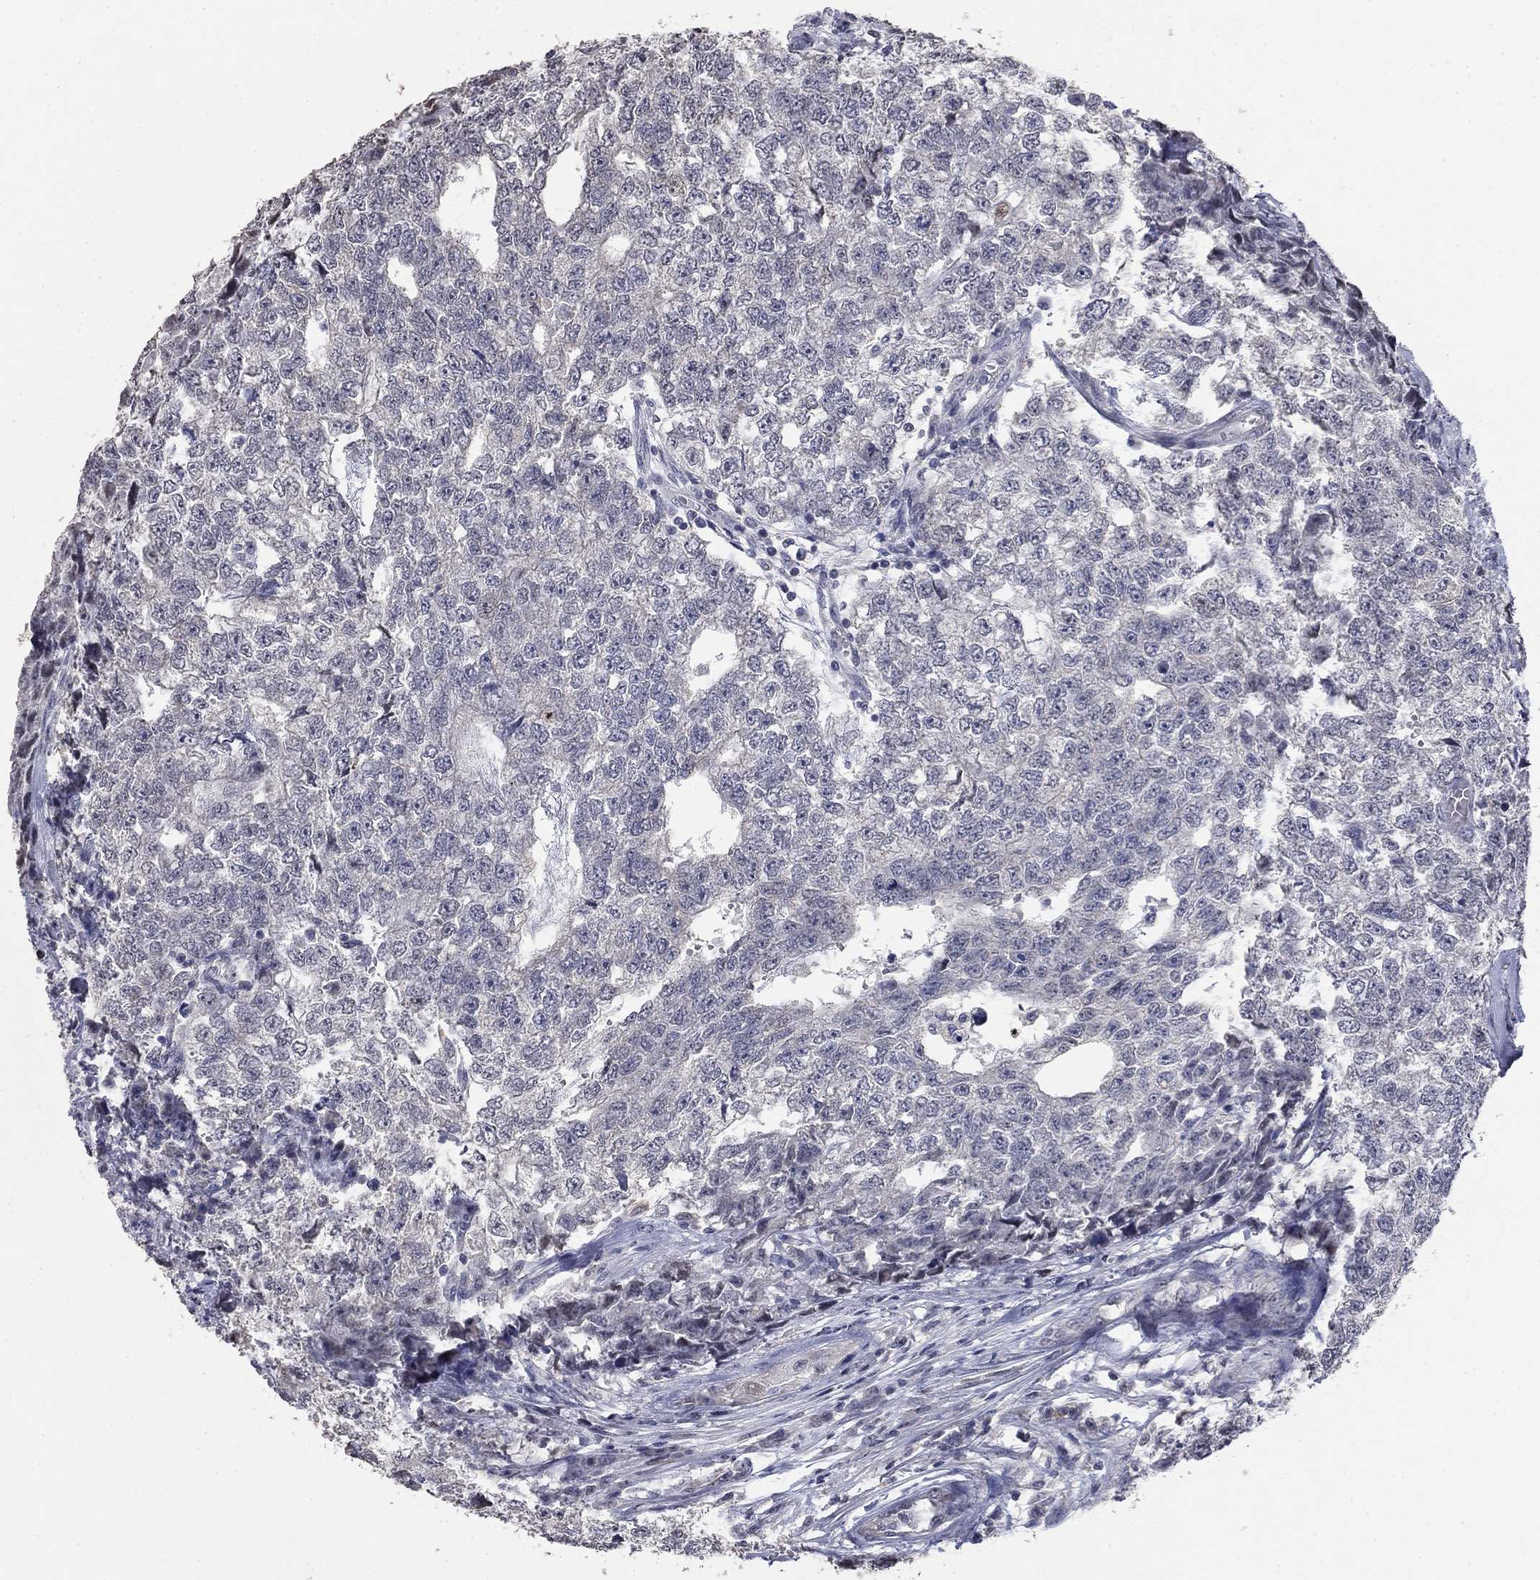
{"staining": {"intensity": "negative", "quantity": "none", "location": "none"}, "tissue": "testis cancer", "cell_type": "Tumor cells", "image_type": "cancer", "snomed": [{"axis": "morphology", "description": "Seminoma, NOS"}, {"axis": "morphology", "description": "Carcinoma, Embryonal, NOS"}, {"axis": "topography", "description": "Testis"}], "caption": "A photomicrograph of testis seminoma stained for a protein reveals no brown staining in tumor cells.", "gene": "SPATA33", "patient": {"sex": "male", "age": 22}}